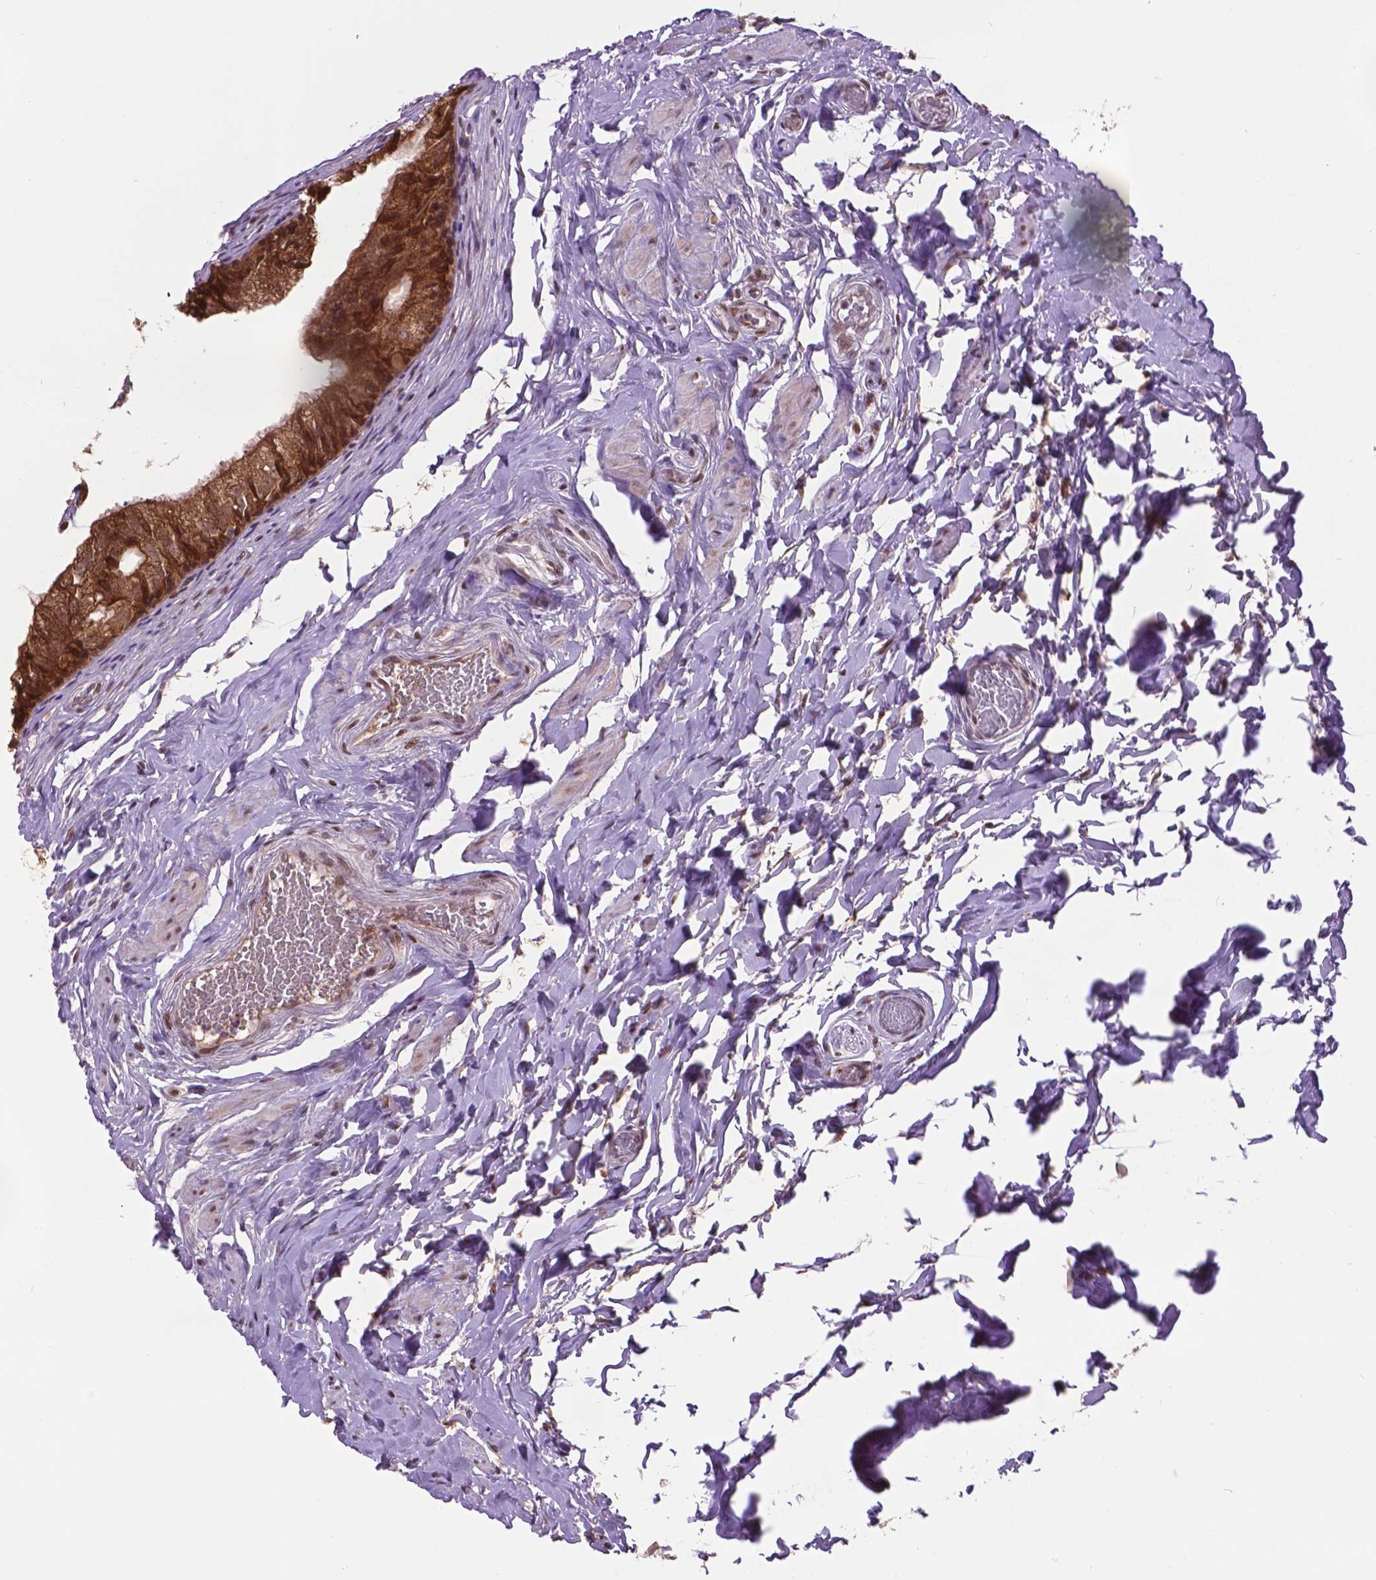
{"staining": {"intensity": "moderate", "quantity": ">75%", "location": "cytoplasmic/membranous"}, "tissue": "epididymis", "cell_type": "Glandular cells", "image_type": "normal", "snomed": [{"axis": "morphology", "description": "Normal tissue, NOS"}, {"axis": "topography", "description": "Epididymis"}], "caption": "Moderate cytoplasmic/membranous protein staining is identified in approximately >75% of glandular cells in epididymis.", "gene": "ENSG00000289700", "patient": {"sex": "male", "age": 29}}